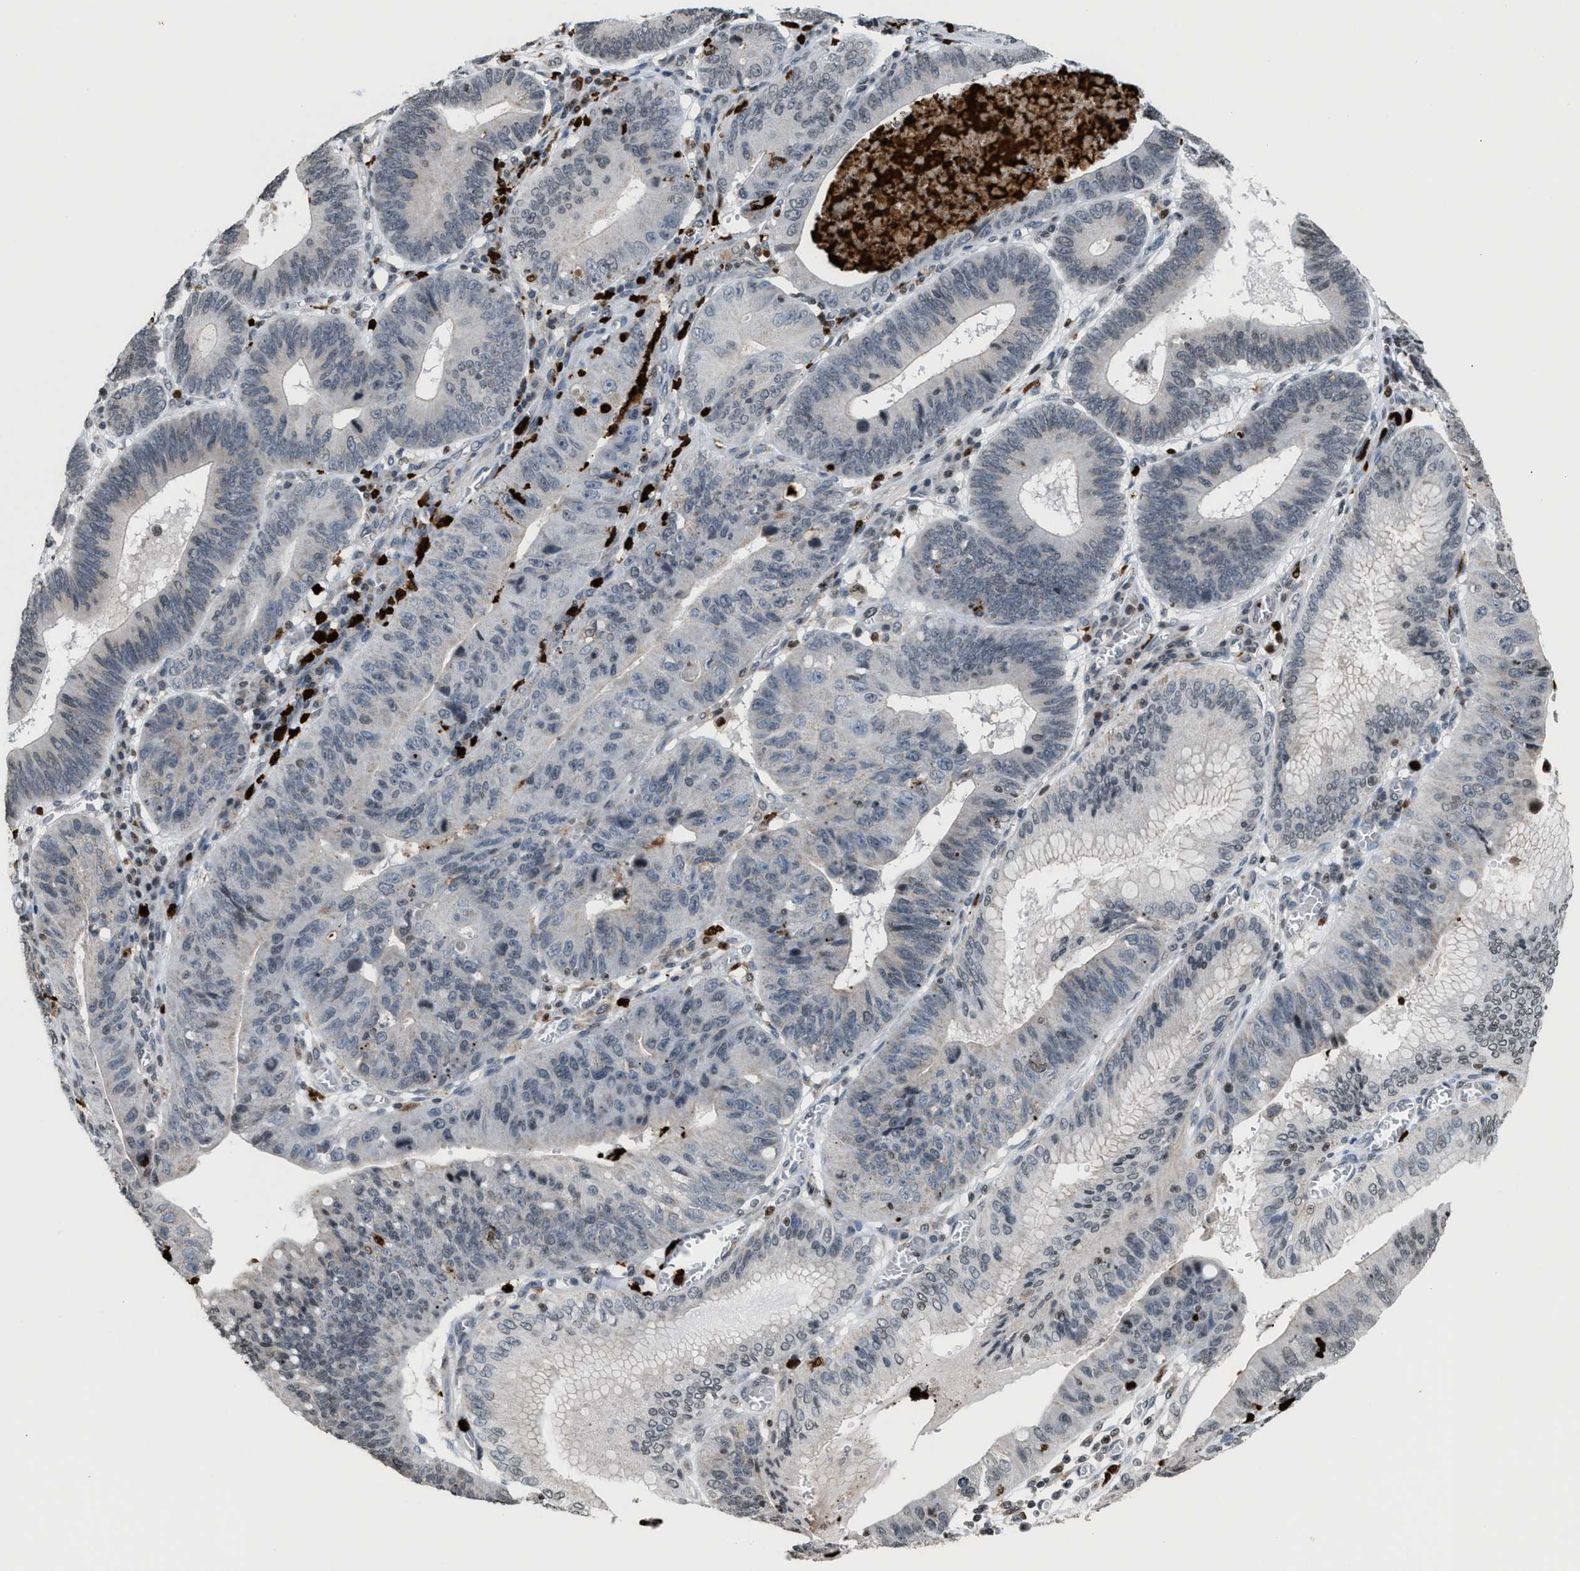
{"staining": {"intensity": "negative", "quantity": "none", "location": "none"}, "tissue": "stomach cancer", "cell_type": "Tumor cells", "image_type": "cancer", "snomed": [{"axis": "morphology", "description": "Adenocarcinoma, NOS"}, {"axis": "topography", "description": "Stomach"}], "caption": "High power microscopy micrograph of an immunohistochemistry histopathology image of adenocarcinoma (stomach), revealing no significant staining in tumor cells. (Stains: DAB immunohistochemistry (IHC) with hematoxylin counter stain, Microscopy: brightfield microscopy at high magnification).", "gene": "PRUNE2", "patient": {"sex": "male", "age": 59}}